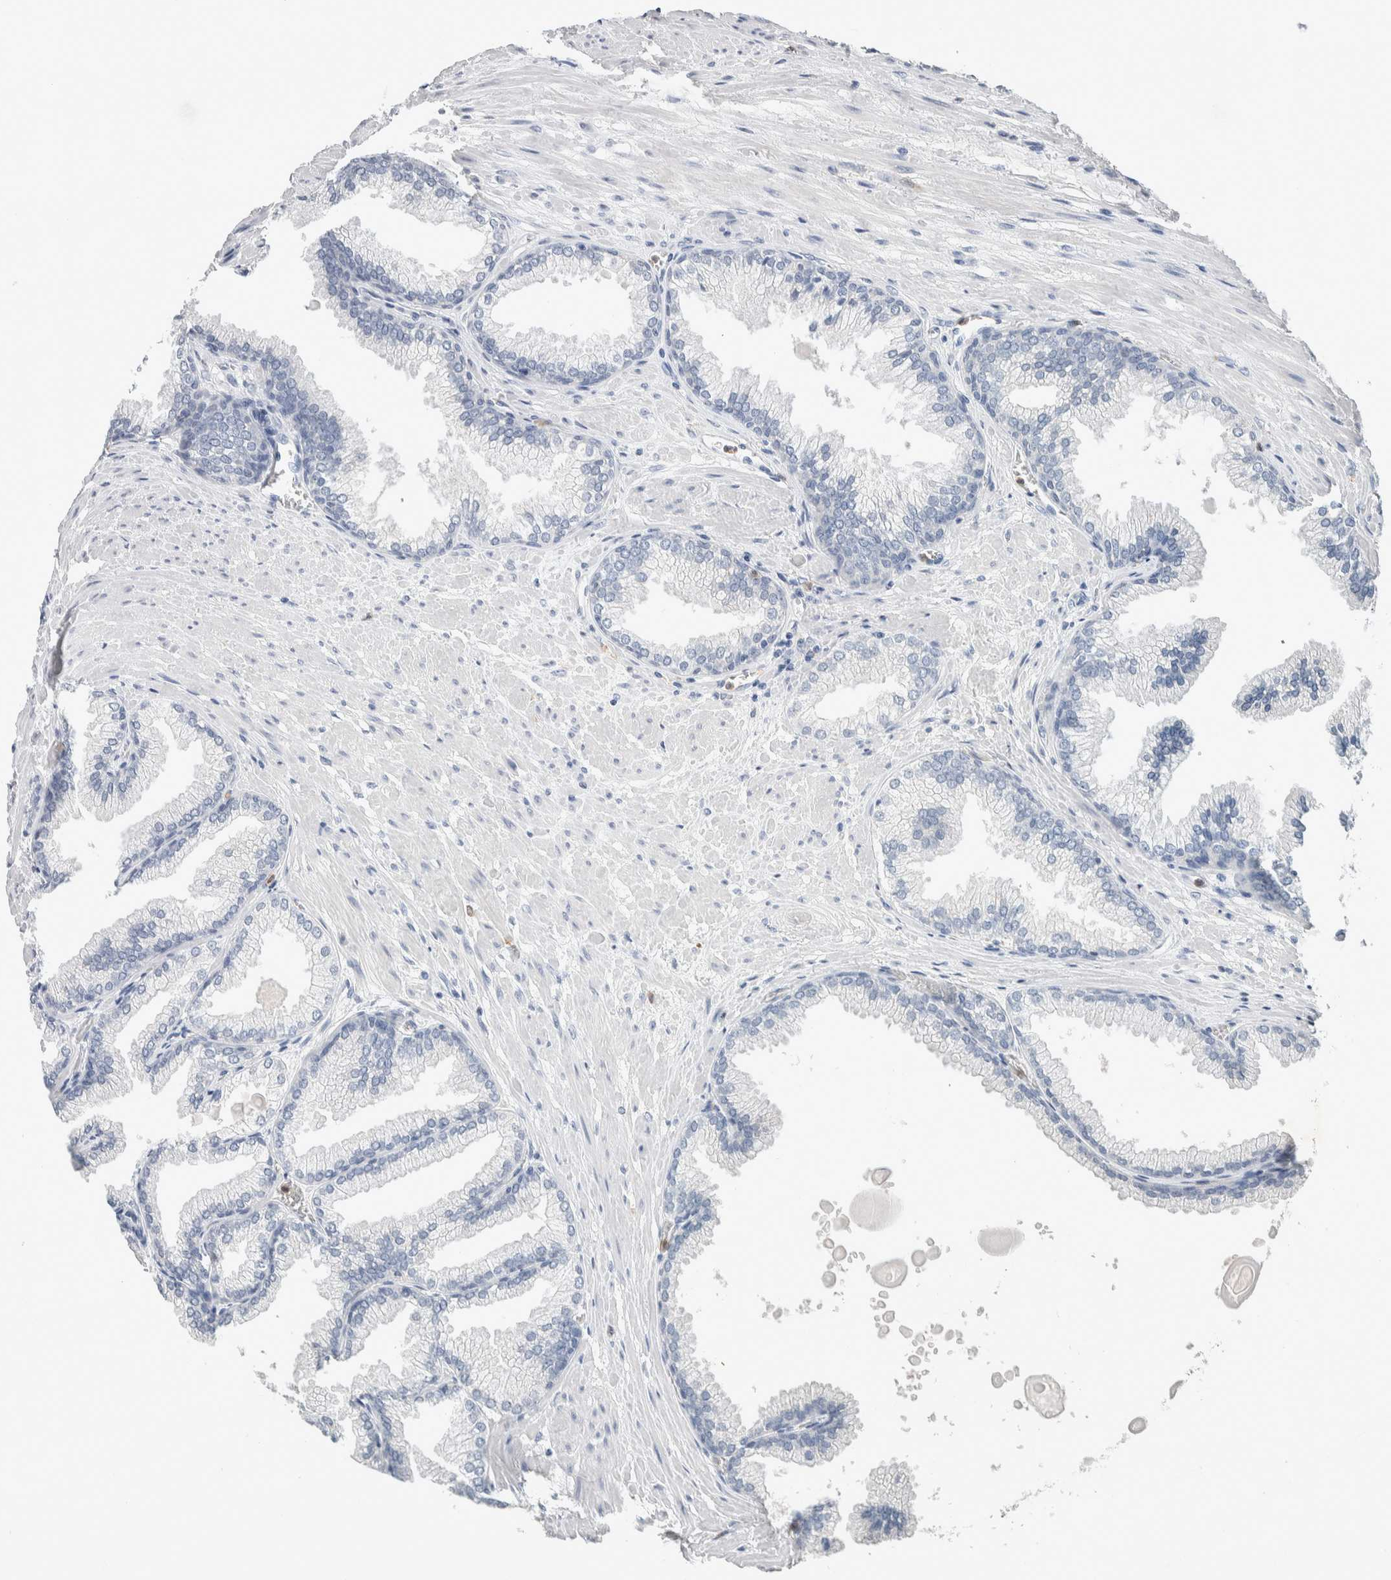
{"staining": {"intensity": "negative", "quantity": "none", "location": "none"}, "tissue": "prostate cancer", "cell_type": "Tumor cells", "image_type": "cancer", "snomed": [{"axis": "morphology", "description": "Adenocarcinoma, Low grade"}, {"axis": "topography", "description": "Prostate"}], "caption": "Tumor cells show no significant protein expression in prostate cancer. (Stains: DAB IHC with hematoxylin counter stain, Microscopy: brightfield microscopy at high magnification).", "gene": "NCF2", "patient": {"sex": "male", "age": 59}}